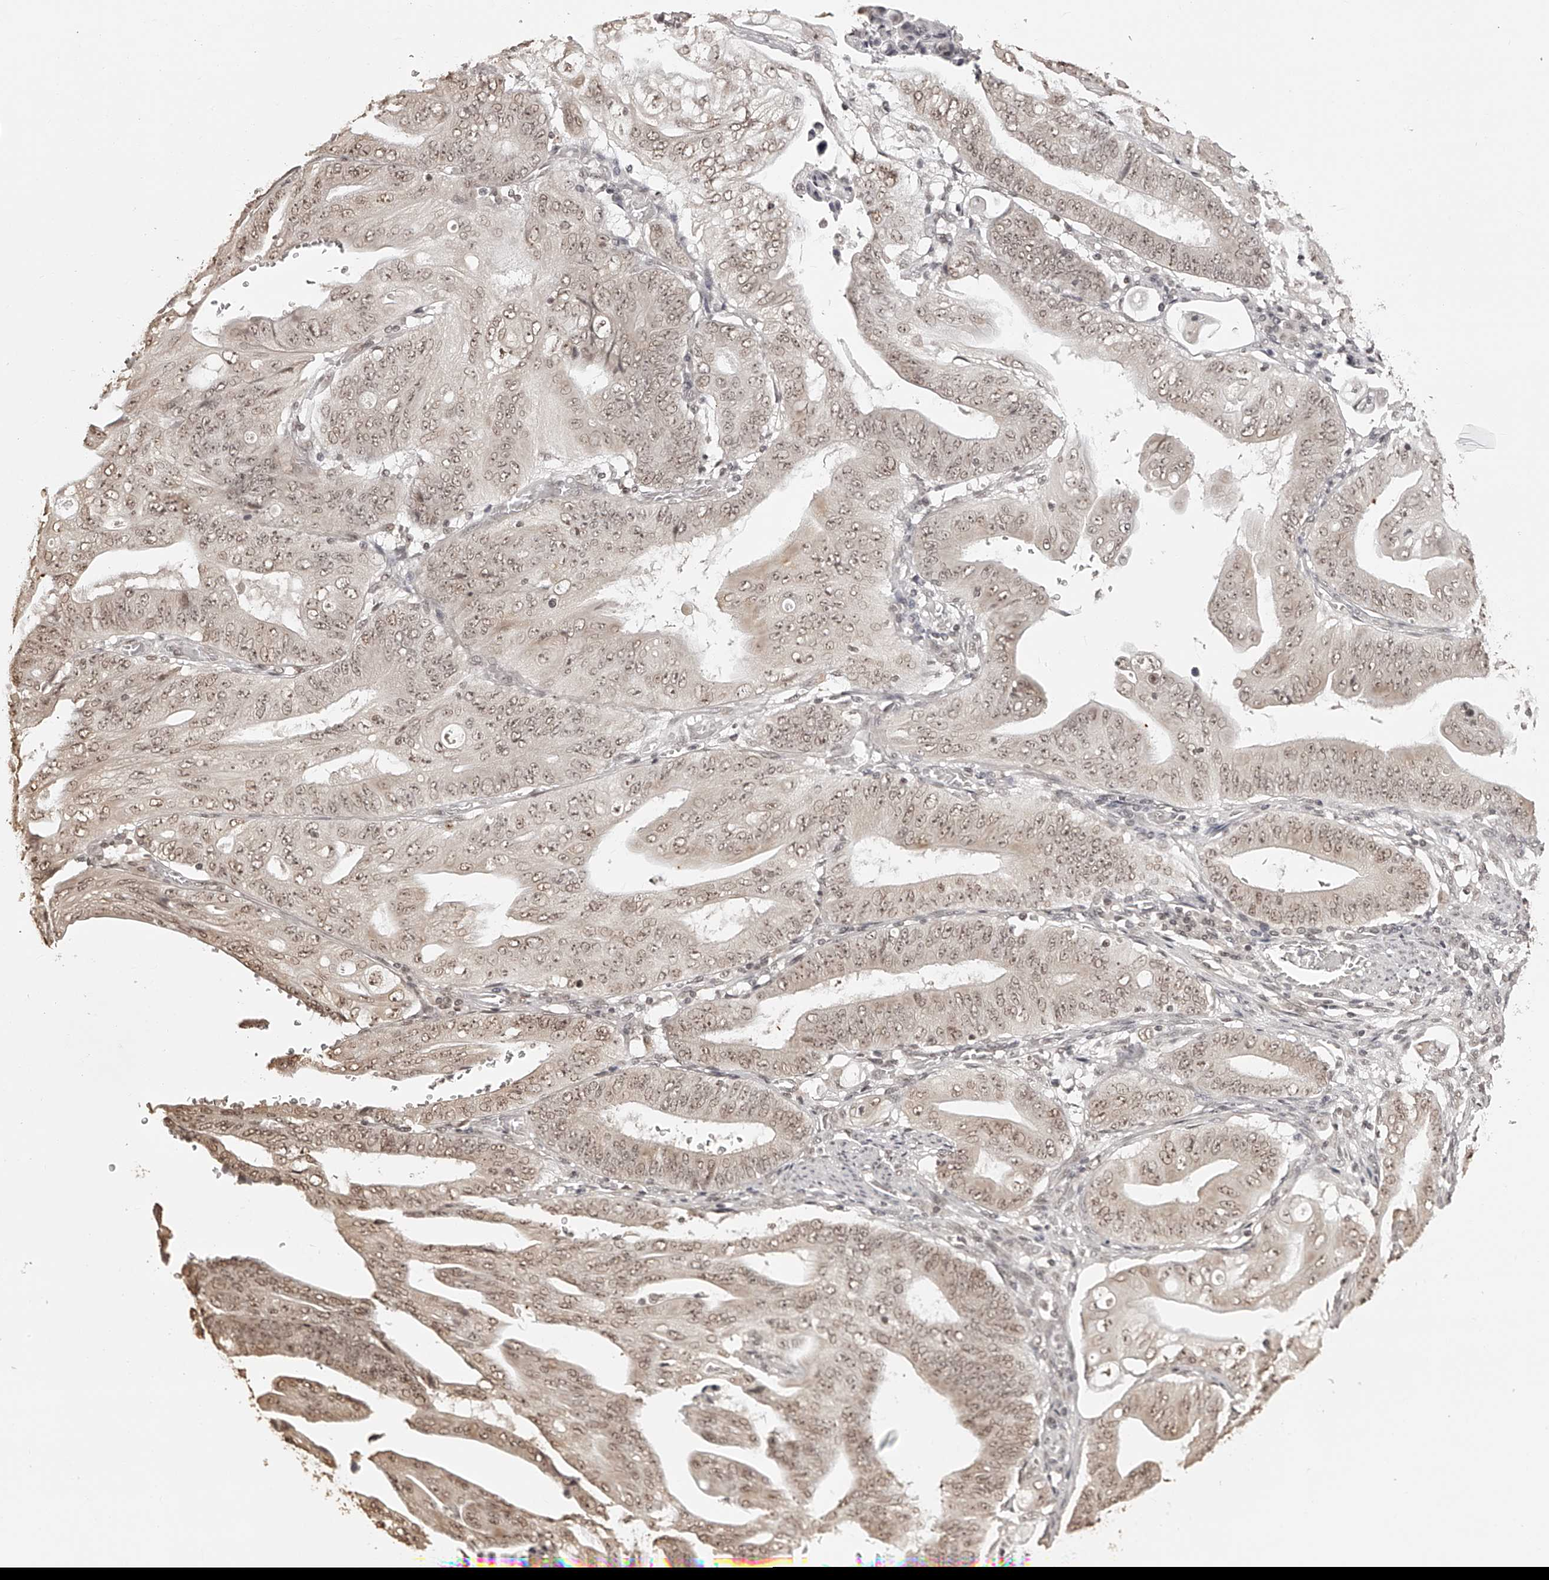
{"staining": {"intensity": "weak", "quantity": ">75%", "location": "nuclear"}, "tissue": "stomach cancer", "cell_type": "Tumor cells", "image_type": "cancer", "snomed": [{"axis": "morphology", "description": "Adenocarcinoma, NOS"}, {"axis": "topography", "description": "Stomach"}], "caption": "Stomach cancer (adenocarcinoma) was stained to show a protein in brown. There is low levels of weak nuclear expression in approximately >75% of tumor cells. The staining is performed using DAB brown chromogen to label protein expression. The nuclei are counter-stained blue using hematoxylin.", "gene": "ZNF503", "patient": {"sex": "female", "age": 73}}